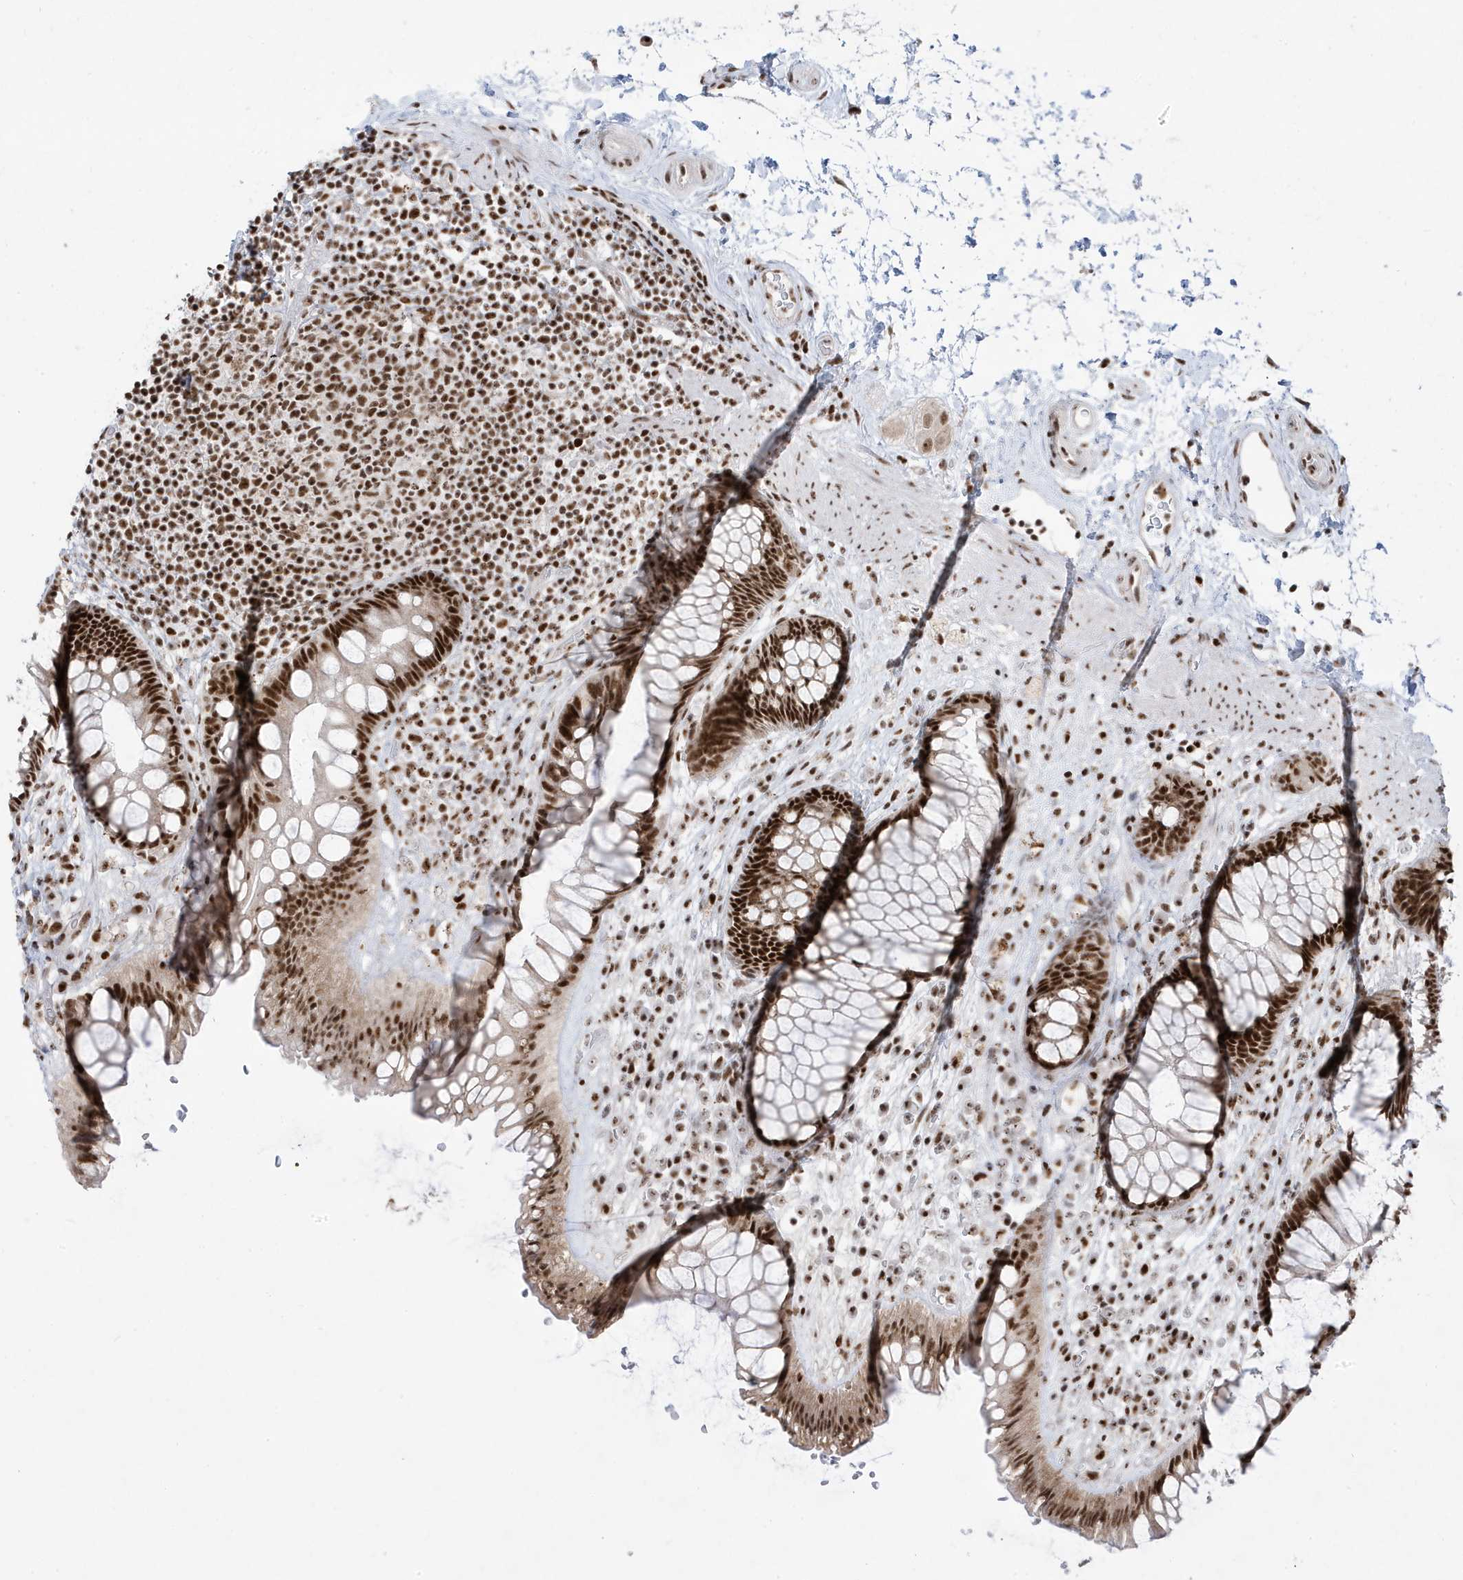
{"staining": {"intensity": "strong", "quantity": ">75%", "location": "nuclear"}, "tissue": "rectum", "cell_type": "Glandular cells", "image_type": "normal", "snomed": [{"axis": "morphology", "description": "Normal tissue, NOS"}, {"axis": "topography", "description": "Rectum"}], "caption": "A high amount of strong nuclear expression is identified in approximately >75% of glandular cells in unremarkable rectum. Ihc stains the protein in brown and the nuclei are stained blue.", "gene": "MTREX", "patient": {"sex": "male", "age": 51}}